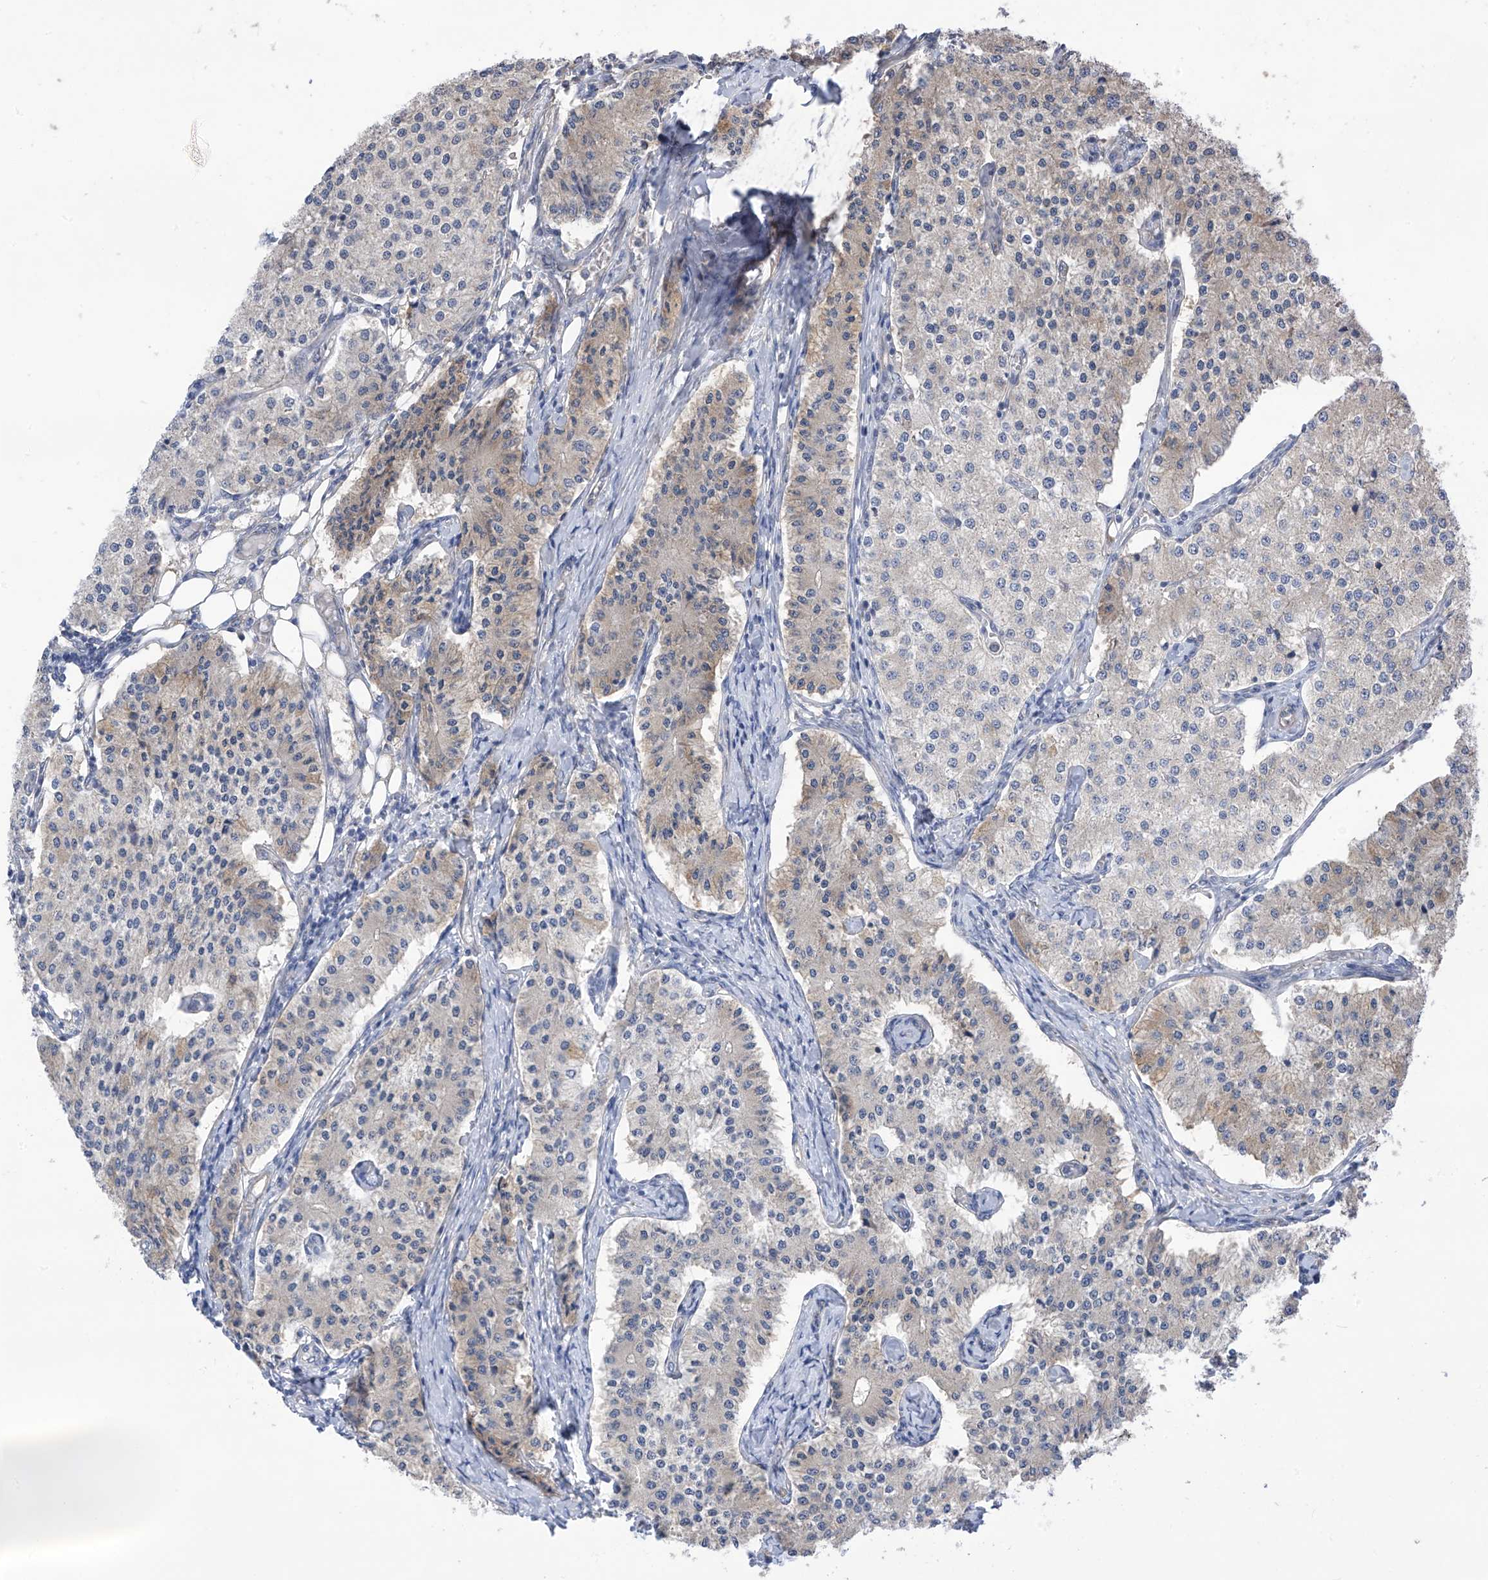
{"staining": {"intensity": "weak", "quantity": "<25%", "location": "cytoplasmic/membranous"}, "tissue": "carcinoid", "cell_type": "Tumor cells", "image_type": "cancer", "snomed": [{"axis": "morphology", "description": "Carcinoid, malignant, NOS"}, {"axis": "topography", "description": "Colon"}], "caption": "A histopathology image of human carcinoid is negative for staining in tumor cells.", "gene": "PHACTR4", "patient": {"sex": "female", "age": 52}}